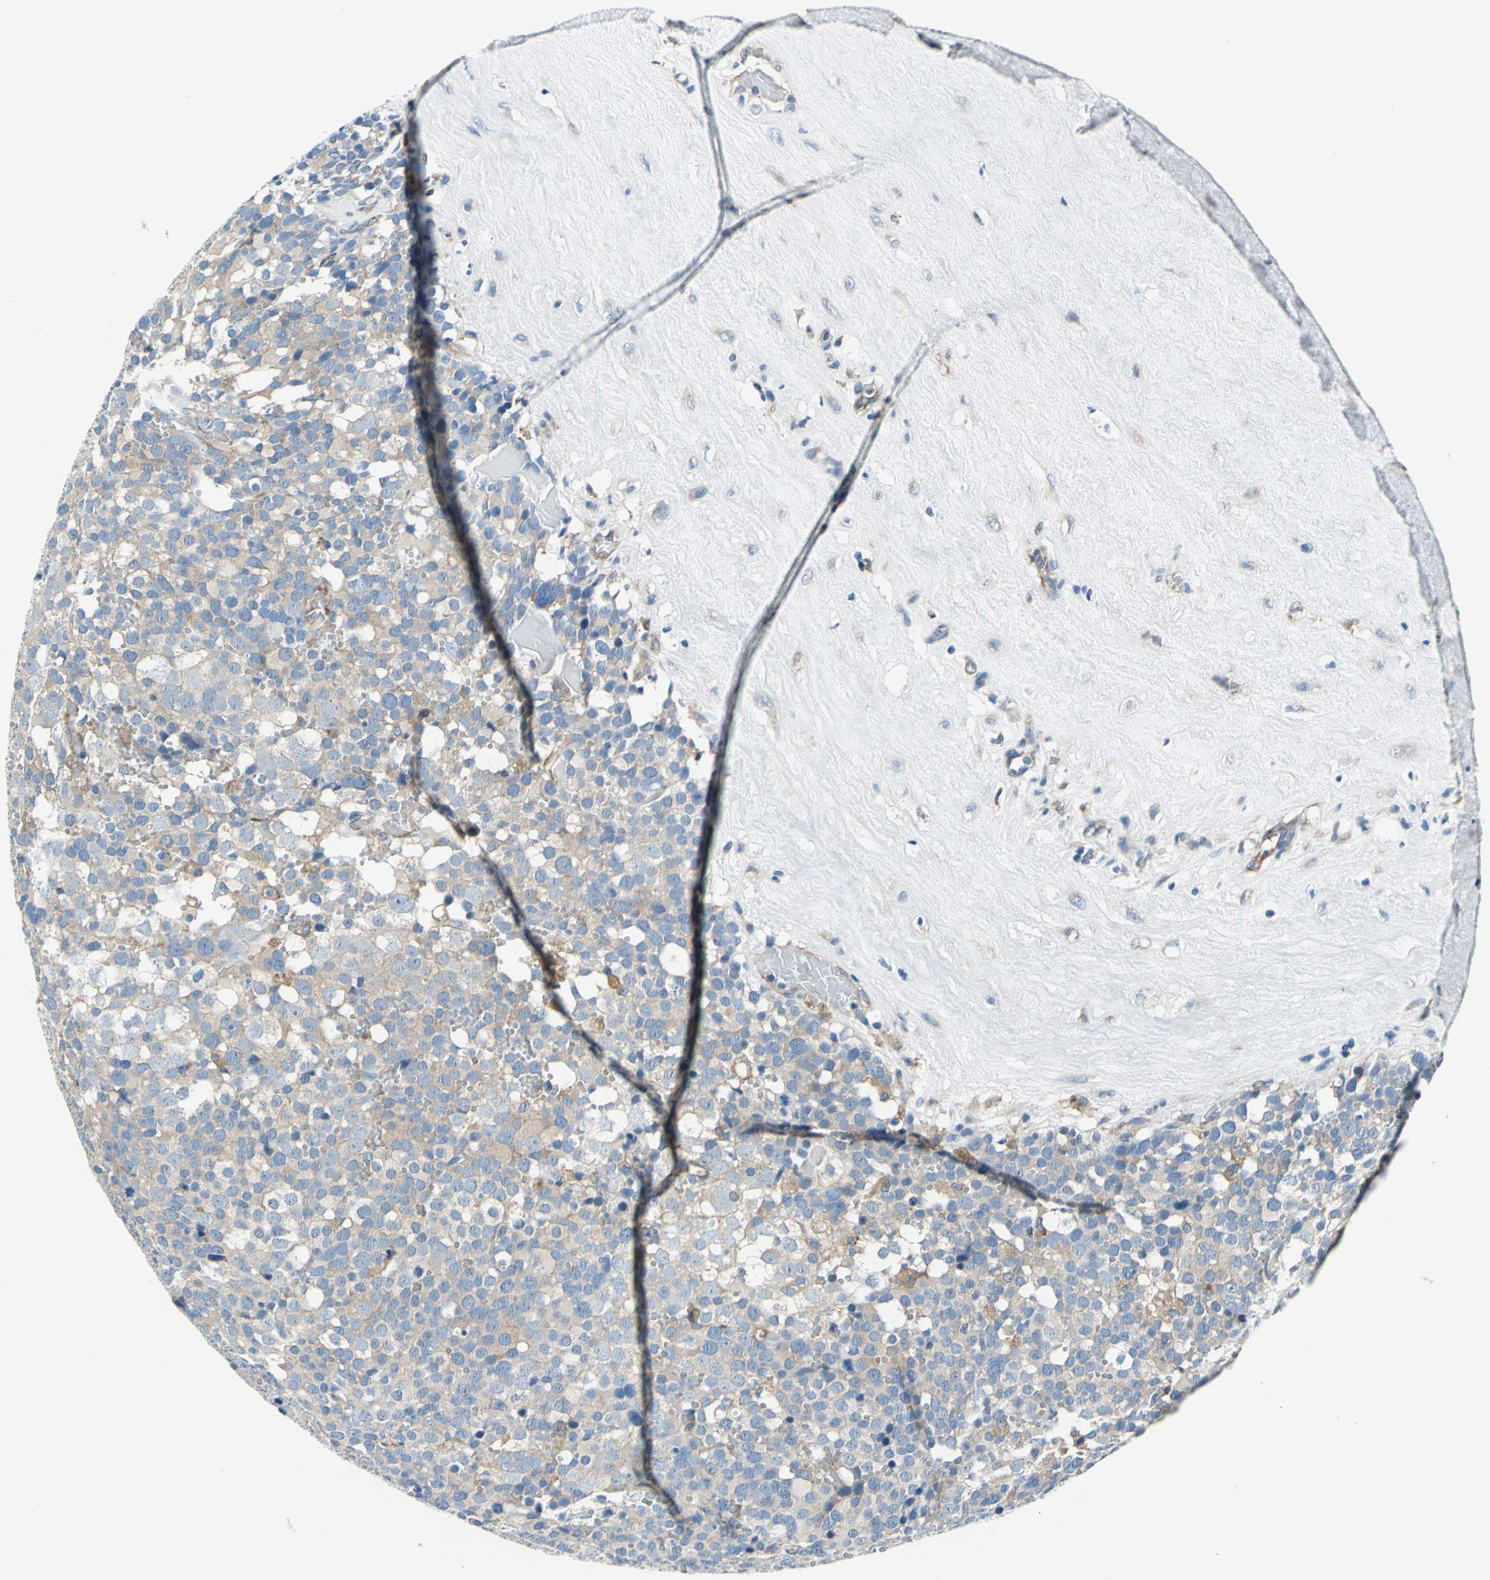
{"staining": {"intensity": "moderate", "quantity": "25%-75%", "location": "cytoplasmic/membranous"}, "tissue": "testis cancer", "cell_type": "Tumor cells", "image_type": "cancer", "snomed": [{"axis": "morphology", "description": "Seminoma, NOS"}, {"axis": "topography", "description": "Testis"}], "caption": "Seminoma (testis) stained with a brown dye demonstrates moderate cytoplasmic/membranous positive positivity in approximately 25%-75% of tumor cells.", "gene": "TRIM25", "patient": {"sex": "male", "age": 71}}